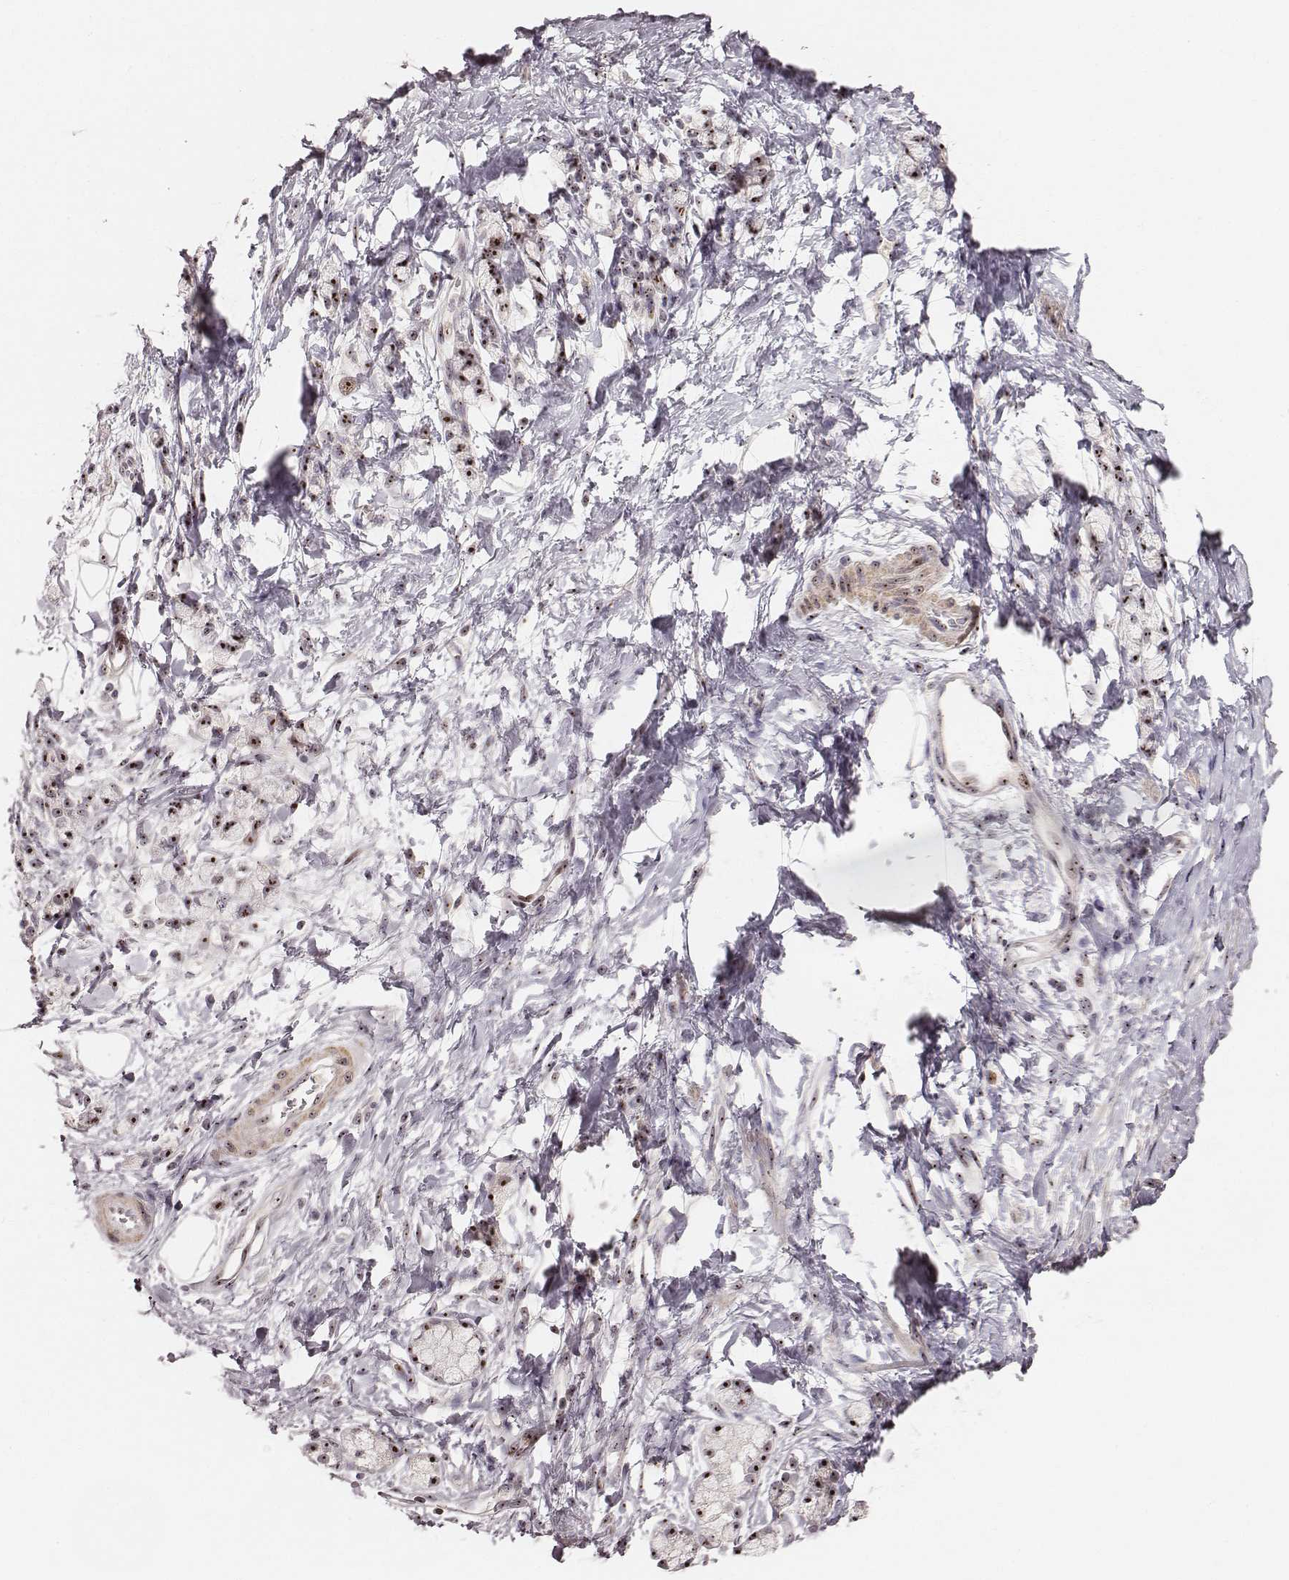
{"staining": {"intensity": "moderate", "quantity": ">75%", "location": "nuclear"}, "tissue": "stomach cancer", "cell_type": "Tumor cells", "image_type": "cancer", "snomed": [{"axis": "morphology", "description": "Adenocarcinoma, NOS"}, {"axis": "topography", "description": "Stomach"}], "caption": "Tumor cells demonstrate medium levels of moderate nuclear expression in approximately >75% of cells in stomach cancer (adenocarcinoma).", "gene": "NOP56", "patient": {"sex": "male", "age": 58}}